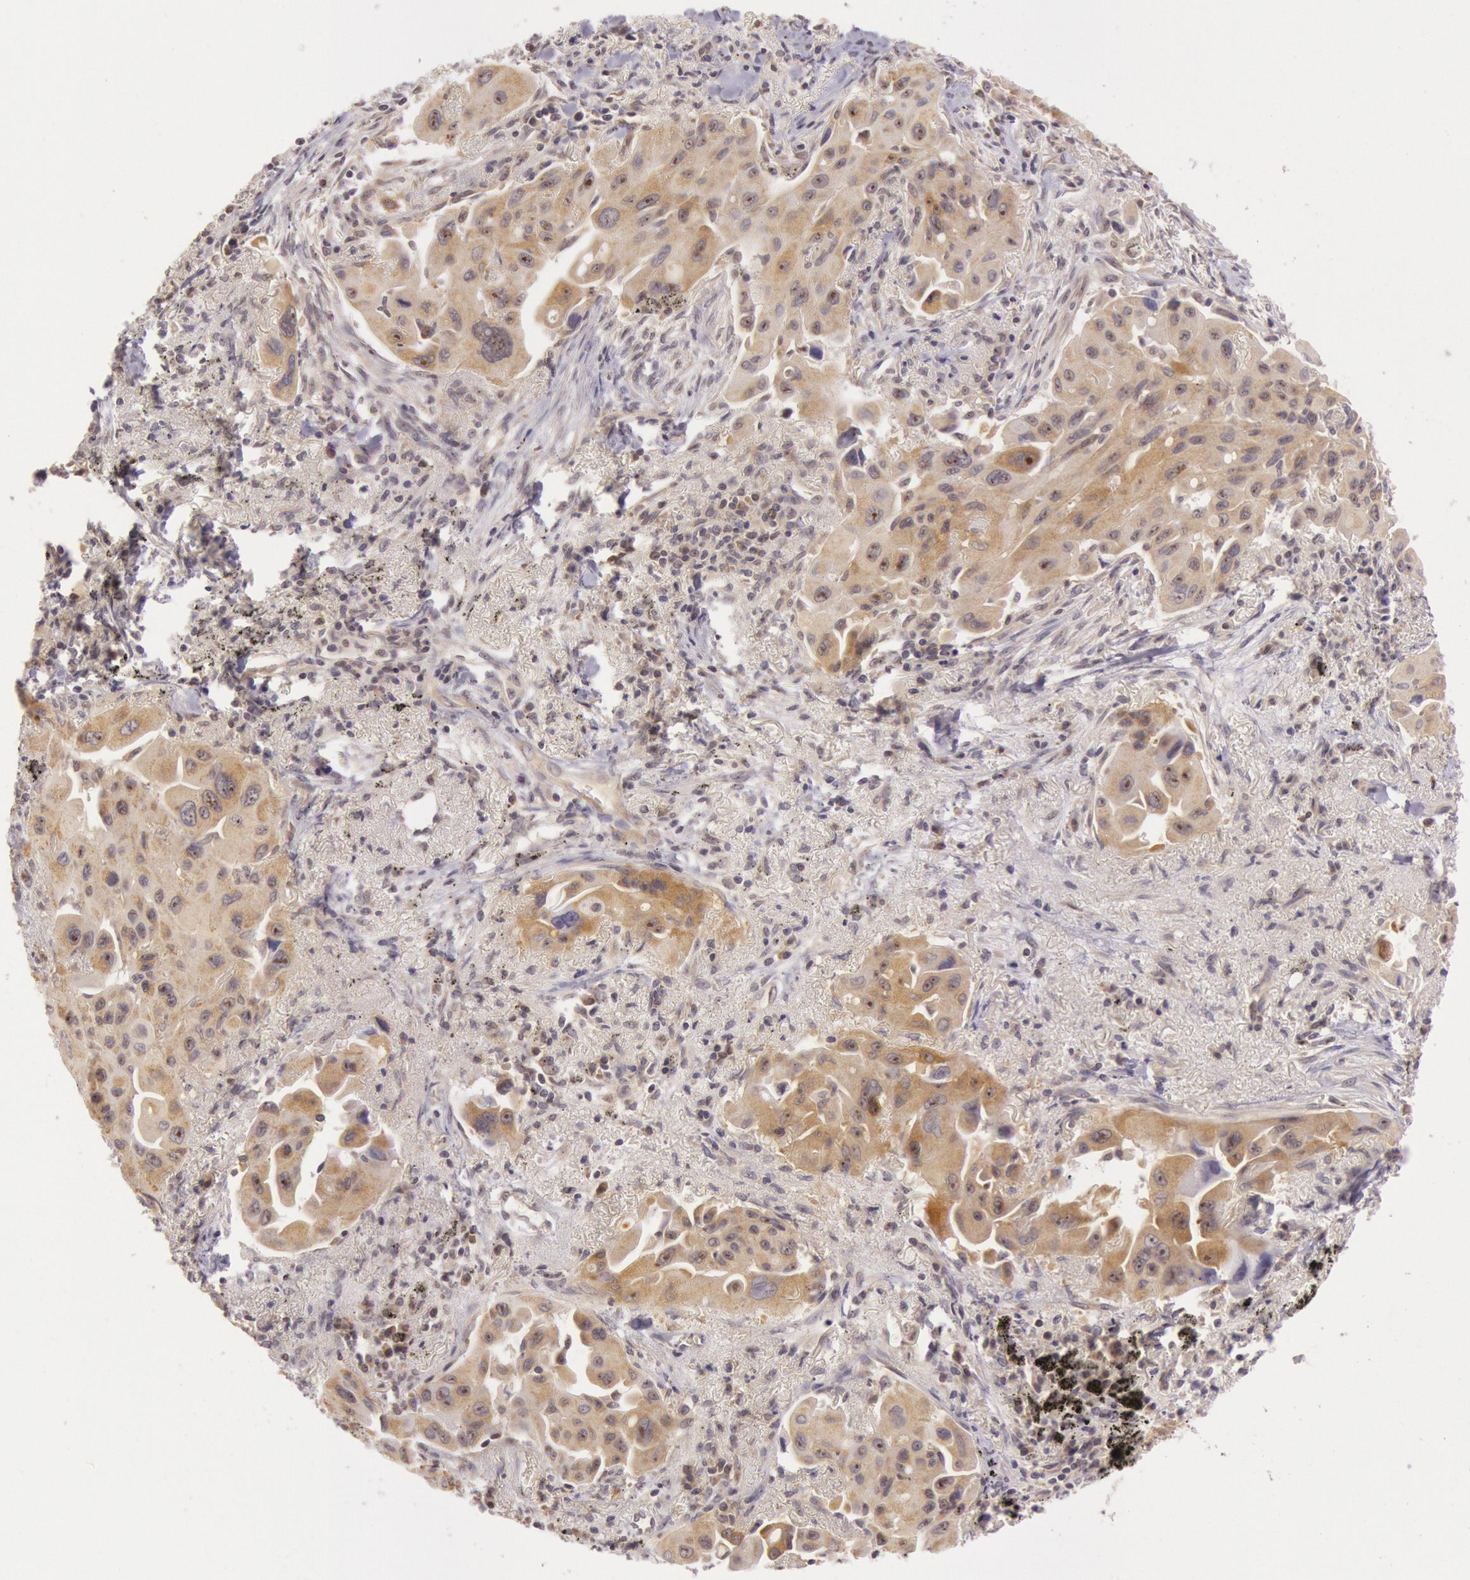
{"staining": {"intensity": "moderate", "quantity": ">75%", "location": "cytoplasmic/membranous,nuclear"}, "tissue": "lung cancer", "cell_type": "Tumor cells", "image_type": "cancer", "snomed": [{"axis": "morphology", "description": "Adenocarcinoma, NOS"}, {"axis": "topography", "description": "Lung"}], "caption": "The image reveals a brown stain indicating the presence of a protein in the cytoplasmic/membranous and nuclear of tumor cells in lung cancer.", "gene": "CDK16", "patient": {"sex": "male", "age": 68}}